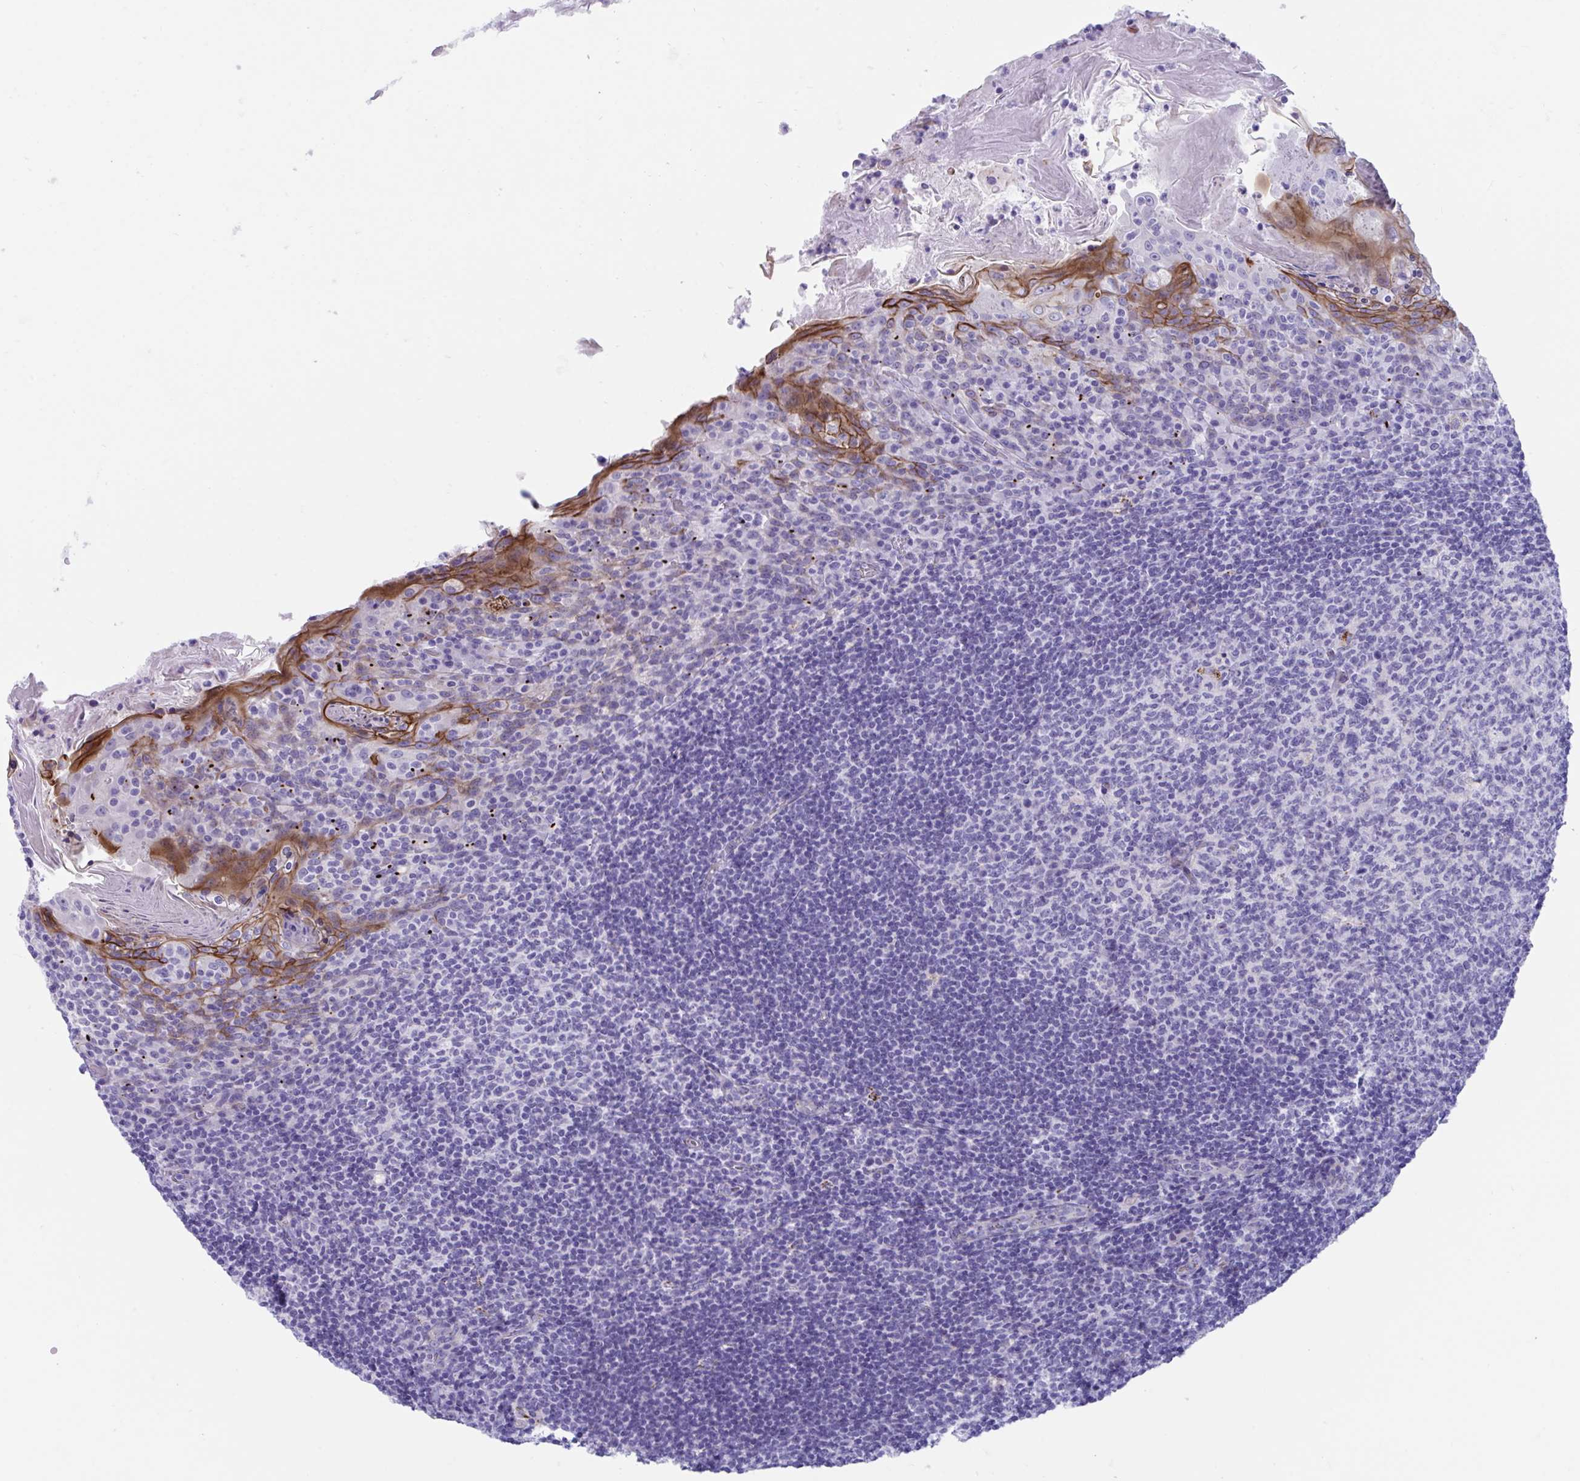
{"staining": {"intensity": "negative", "quantity": "none", "location": "none"}, "tissue": "tonsil", "cell_type": "Germinal center cells", "image_type": "normal", "snomed": [{"axis": "morphology", "description": "Normal tissue, NOS"}, {"axis": "topography", "description": "Tonsil"}], "caption": "Germinal center cells show no significant positivity in unremarkable tonsil. (Immunohistochemistry (ihc), brightfield microscopy, high magnification).", "gene": "TTC30A", "patient": {"sex": "female", "age": 10}}